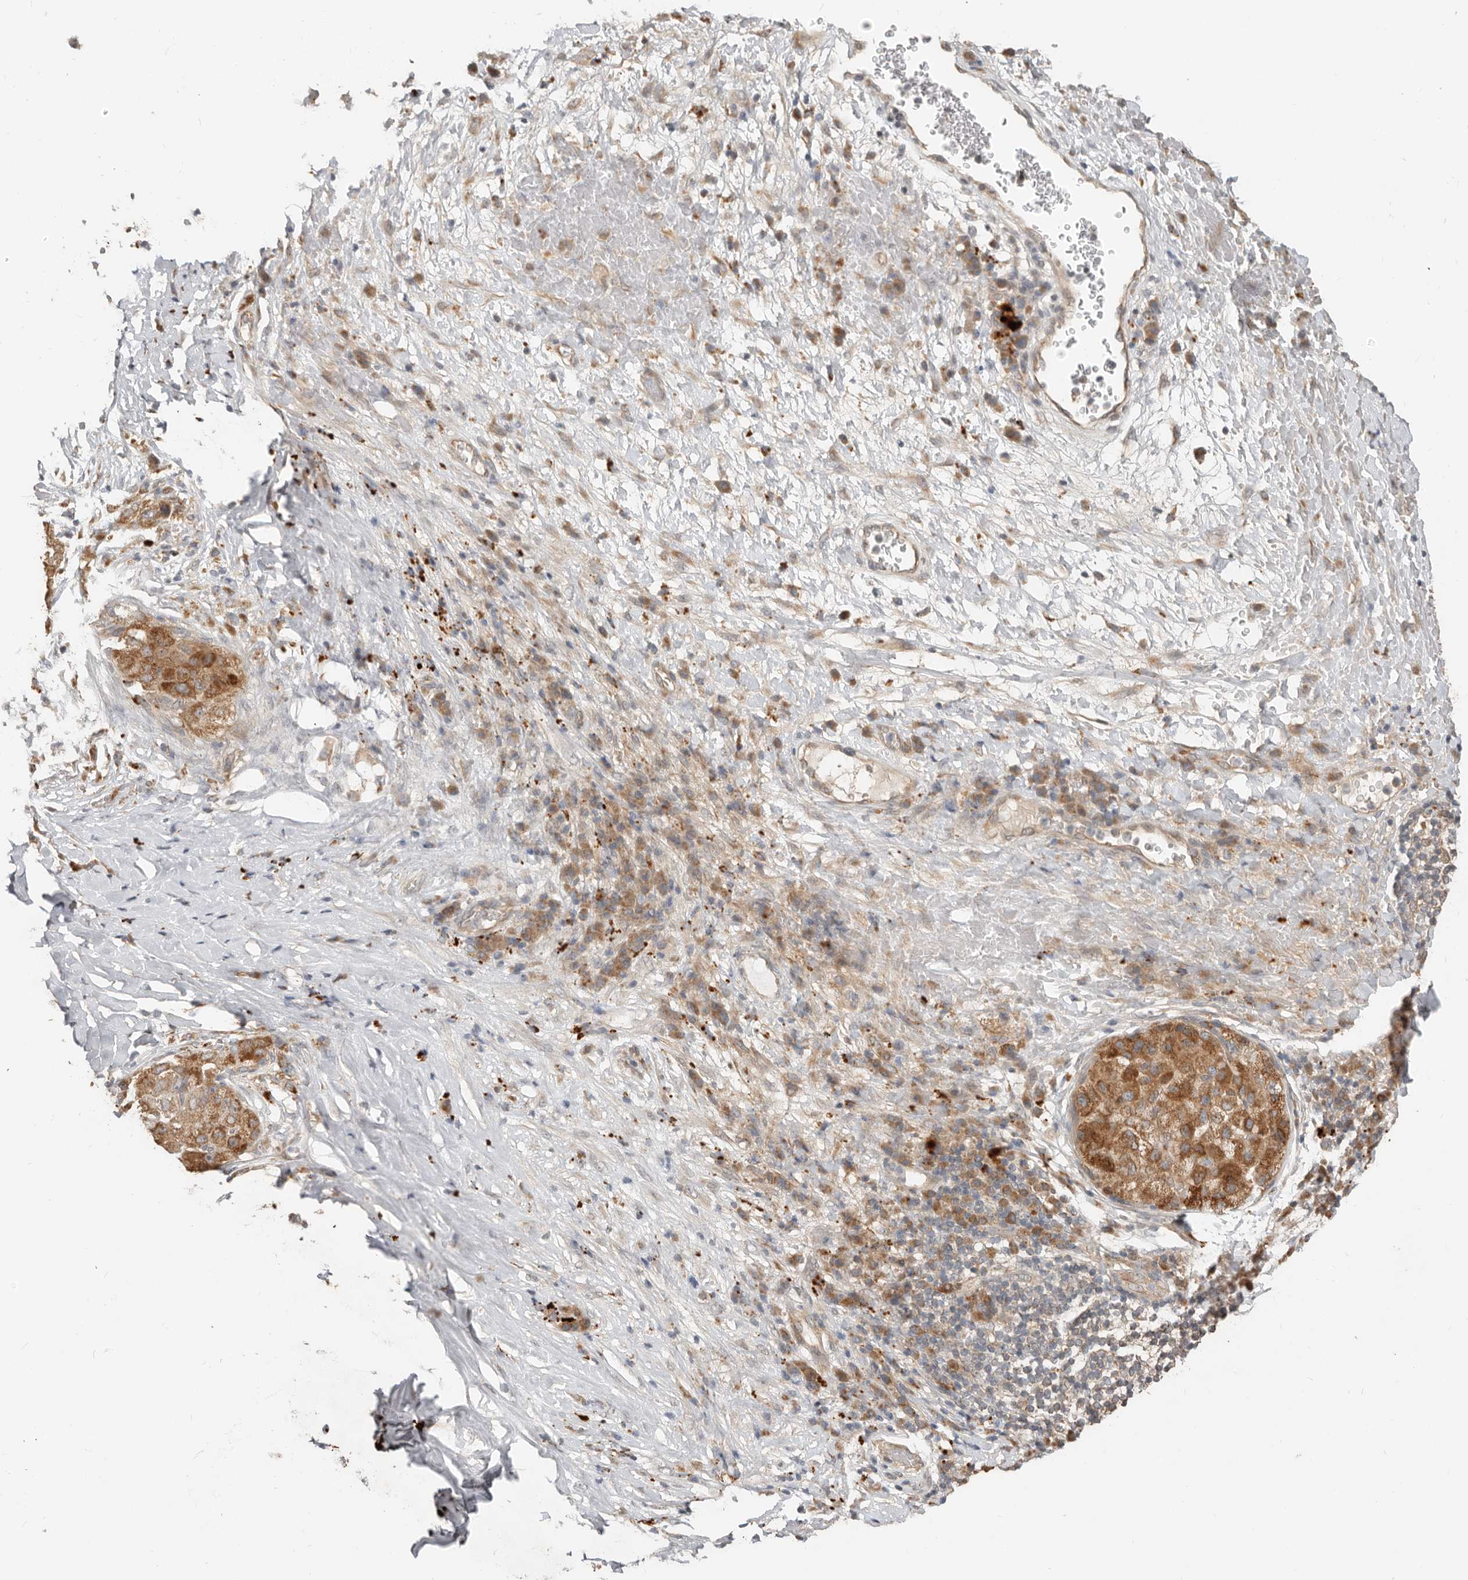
{"staining": {"intensity": "strong", "quantity": ">75%", "location": "cytoplasmic/membranous"}, "tissue": "liver cancer", "cell_type": "Tumor cells", "image_type": "cancer", "snomed": [{"axis": "morphology", "description": "Carcinoma, Hepatocellular, NOS"}, {"axis": "topography", "description": "Liver"}], "caption": "Hepatocellular carcinoma (liver) was stained to show a protein in brown. There is high levels of strong cytoplasmic/membranous positivity in about >75% of tumor cells.", "gene": "MTFR2", "patient": {"sex": "male", "age": 80}}